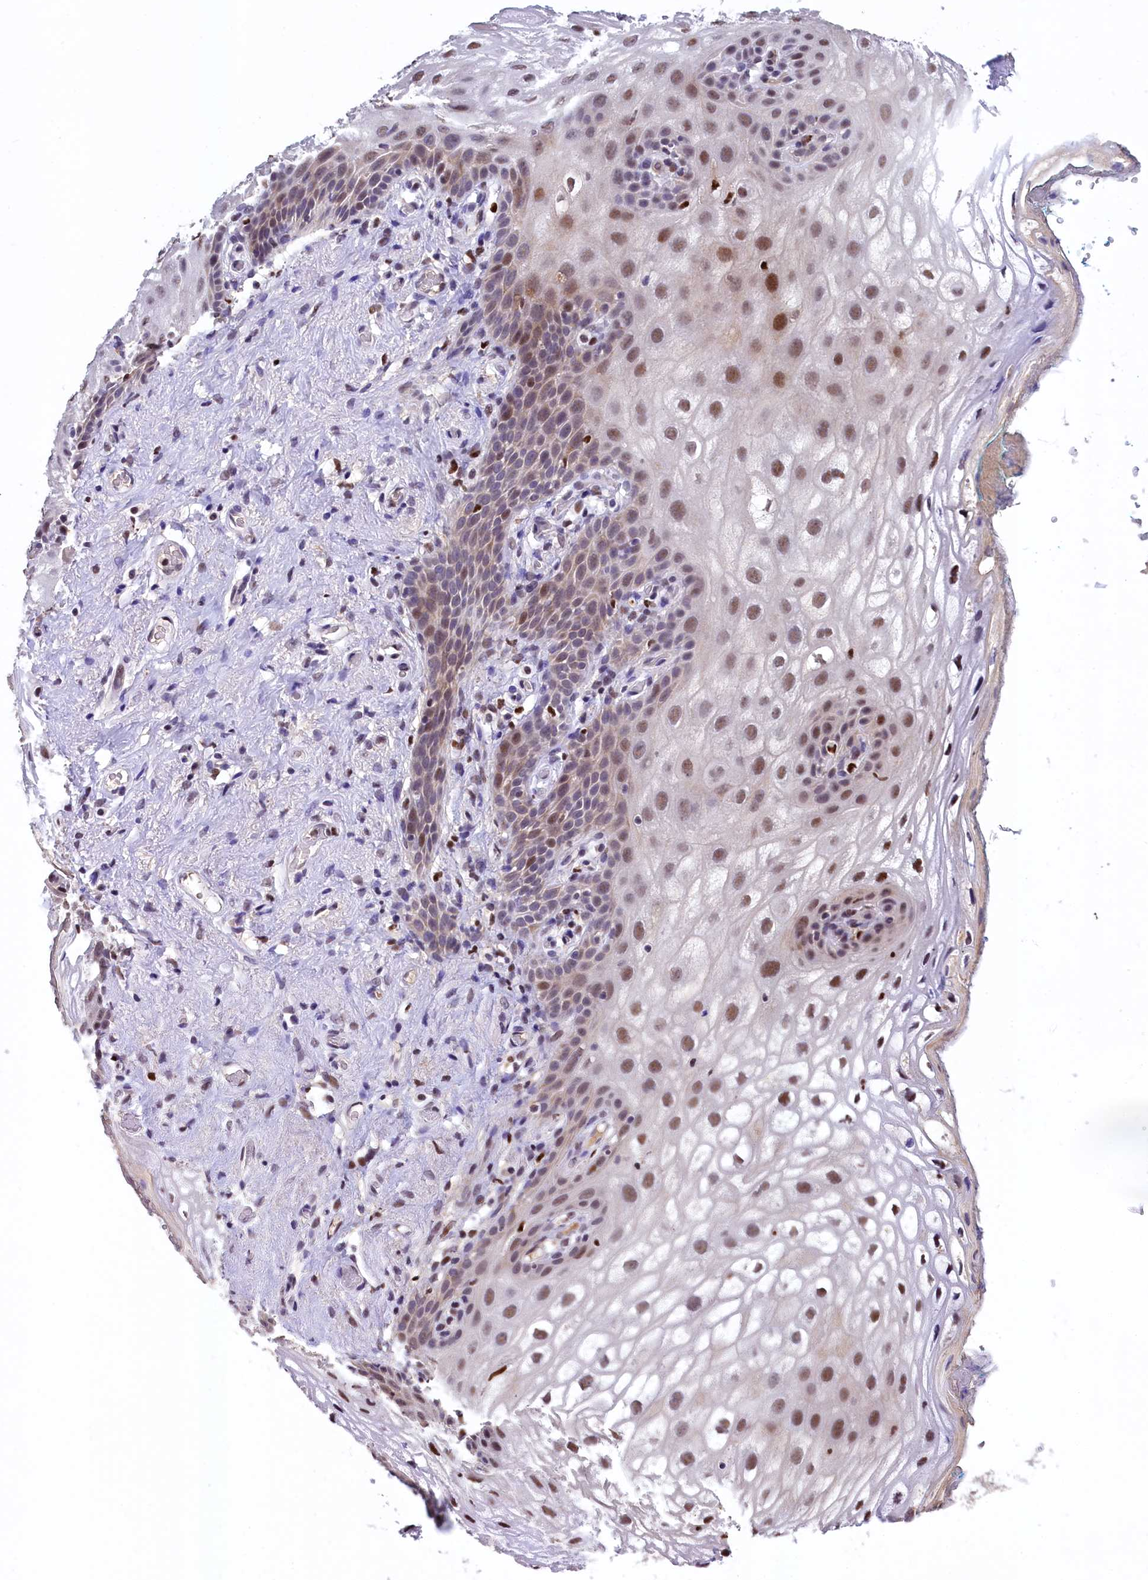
{"staining": {"intensity": "moderate", "quantity": ">75%", "location": "nuclear"}, "tissue": "vagina", "cell_type": "Squamous epithelial cells", "image_type": "normal", "snomed": [{"axis": "morphology", "description": "Normal tissue, NOS"}, {"axis": "topography", "description": "Vagina"}], "caption": "The histopathology image shows a brown stain indicating the presence of a protein in the nuclear of squamous epithelial cells in vagina. The protein of interest is stained brown, and the nuclei are stained in blue (DAB (3,3'-diaminobenzidine) IHC with brightfield microscopy, high magnification).", "gene": "HECTD4", "patient": {"sex": "female", "age": 68}}